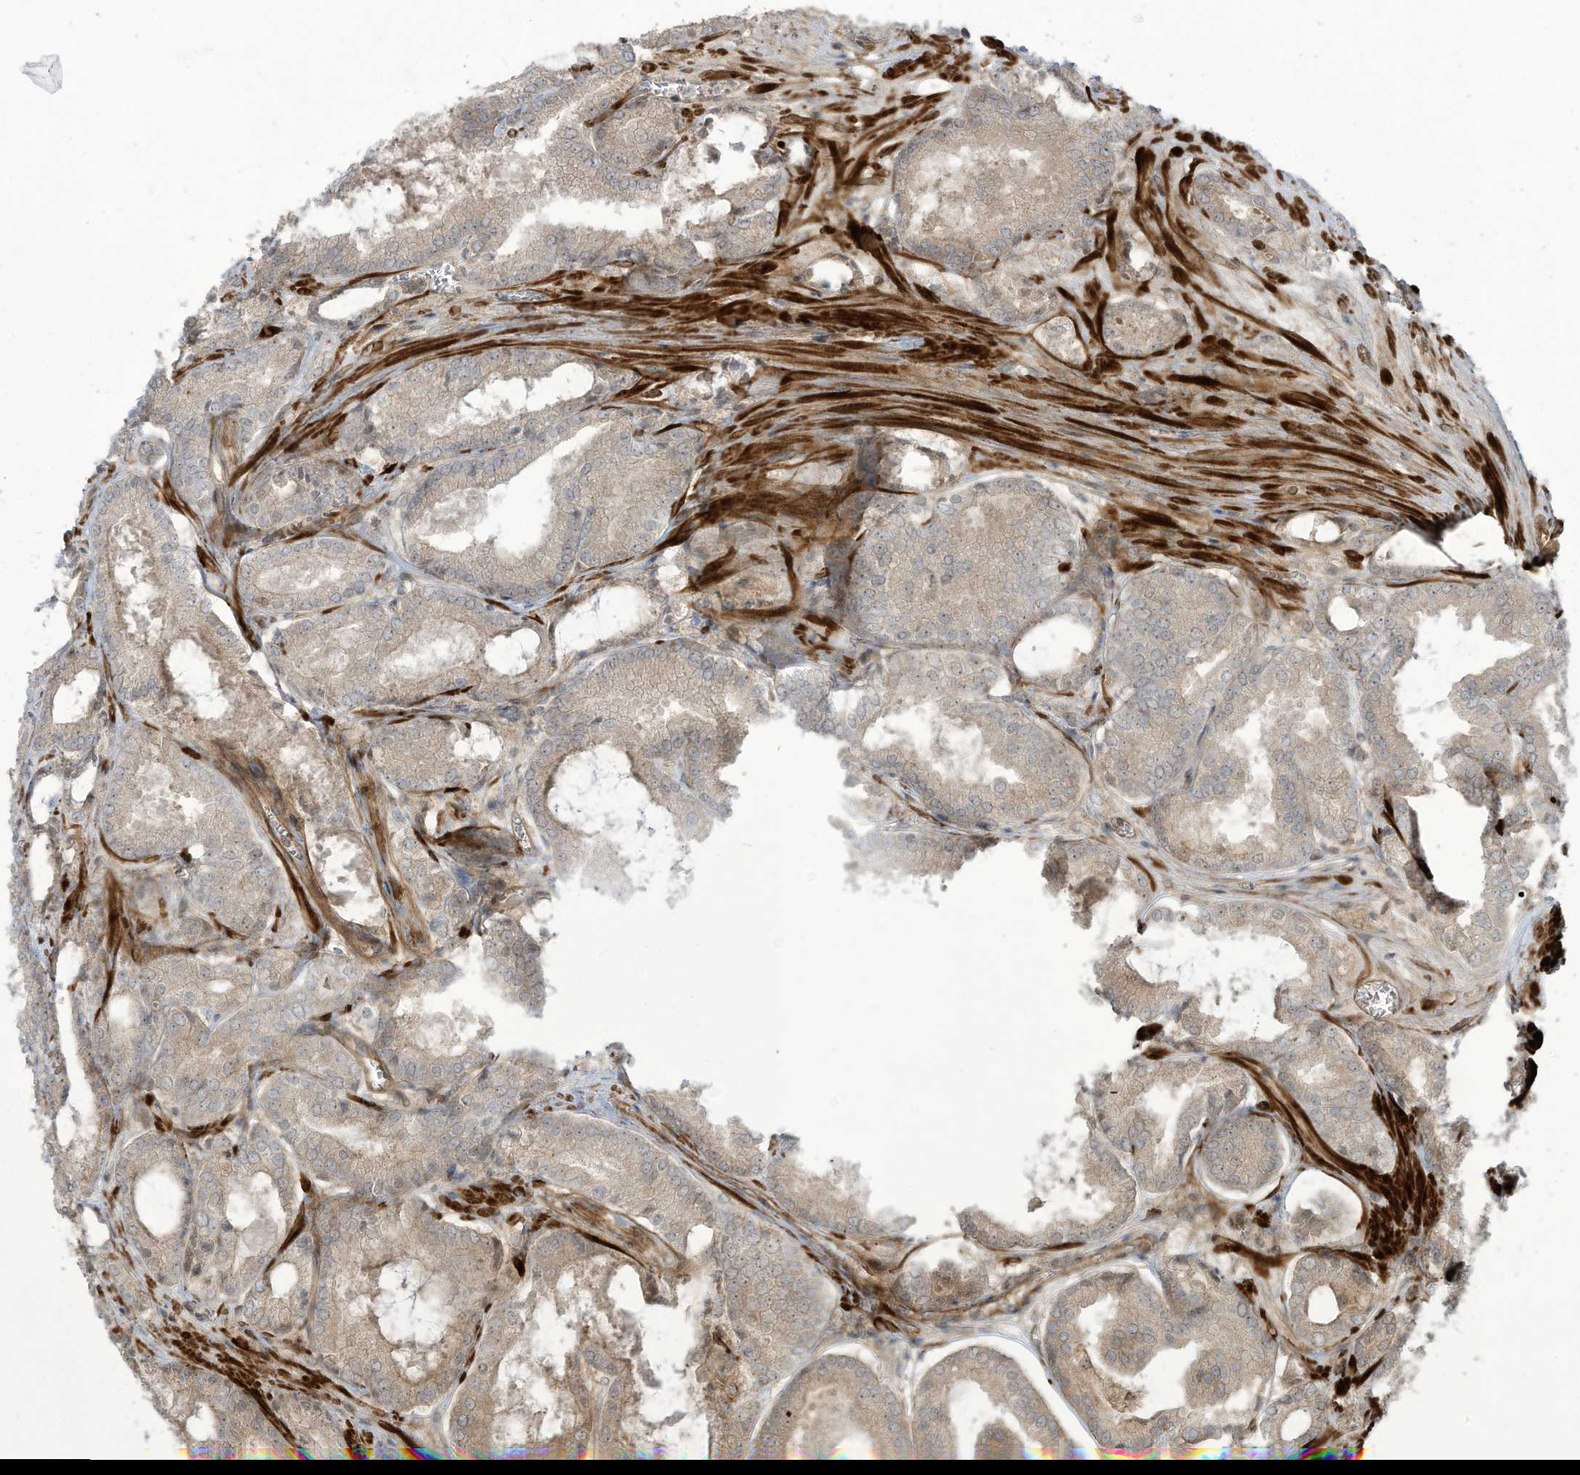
{"staining": {"intensity": "weak", "quantity": ">75%", "location": "cytoplasmic/membranous"}, "tissue": "prostate cancer", "cell_type": "Tumor cells", "image_type": "cancer", "snomed": [{"axis": "morphology", "description": "Adenocarcinoma, Low grade"}, {"axis": "topography", "description": "Prostate"}], "caption": "Tumor cells demonstrate low levels of weak cytoplasmic/membranous positivity in approximately >75% of cells in prostate cancer.", "gene": "ENTR1", "patient": {"sex": "male", "age": 67}}